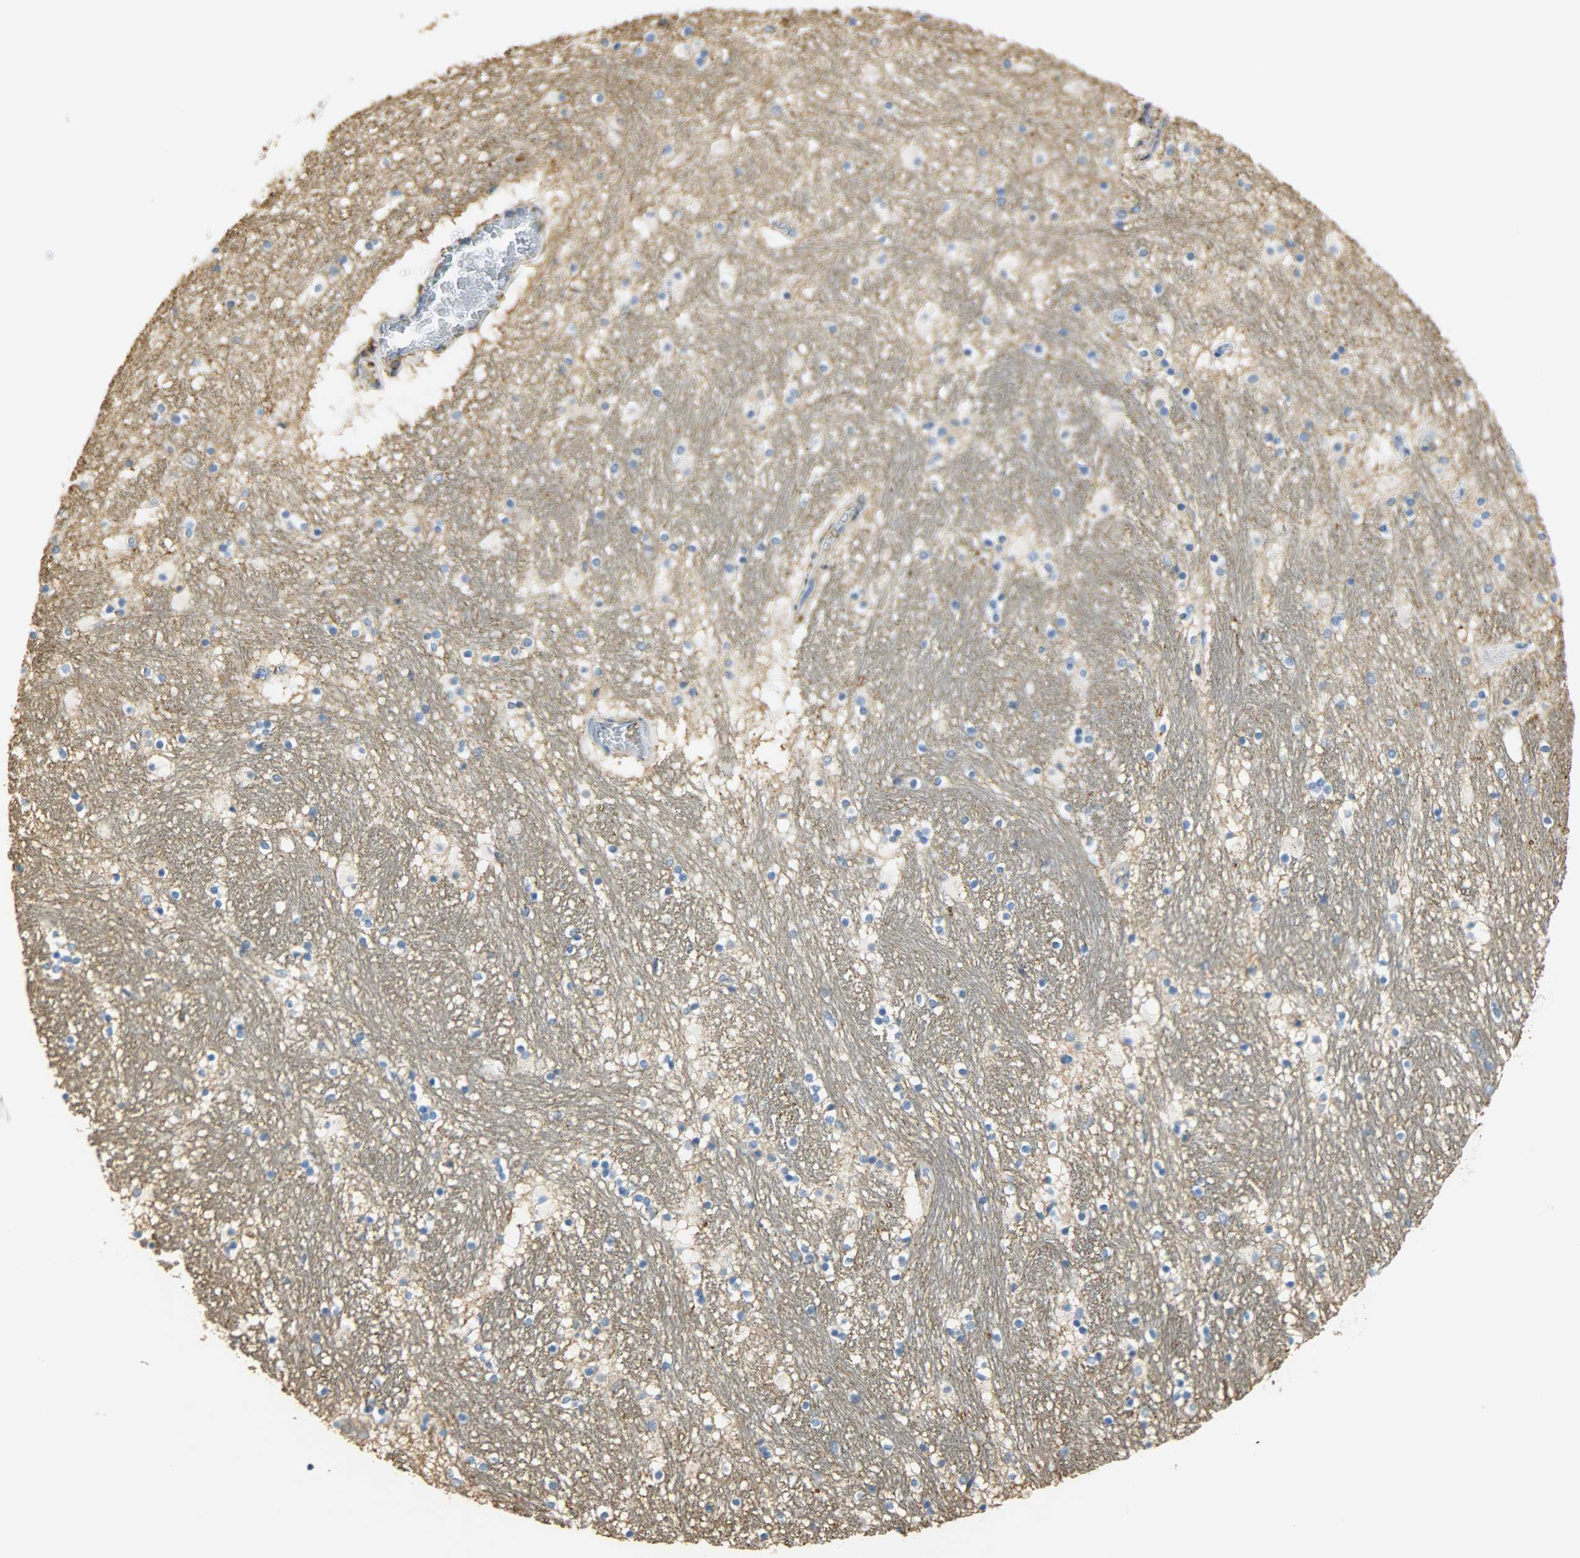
{"staining": {"intensity": "negative", "quantity": "none", "location": "none"}, "tissue": "hippocampus", "cell_type": "Glial cells", "image_type": "normal", "snomed": [{"axis": "morphology", "description": "Normal tissue, NOS"}, {"axis": "topography", "description": "Hippocampus"}], "caption": "This is a photomicrograph of immunohistochemistry (IHC) staining of unremarkable hippocampus, which shows no staining in glial cells.", "gene": "ANXA6", "patient": {"sex": "male", "age": 45}}